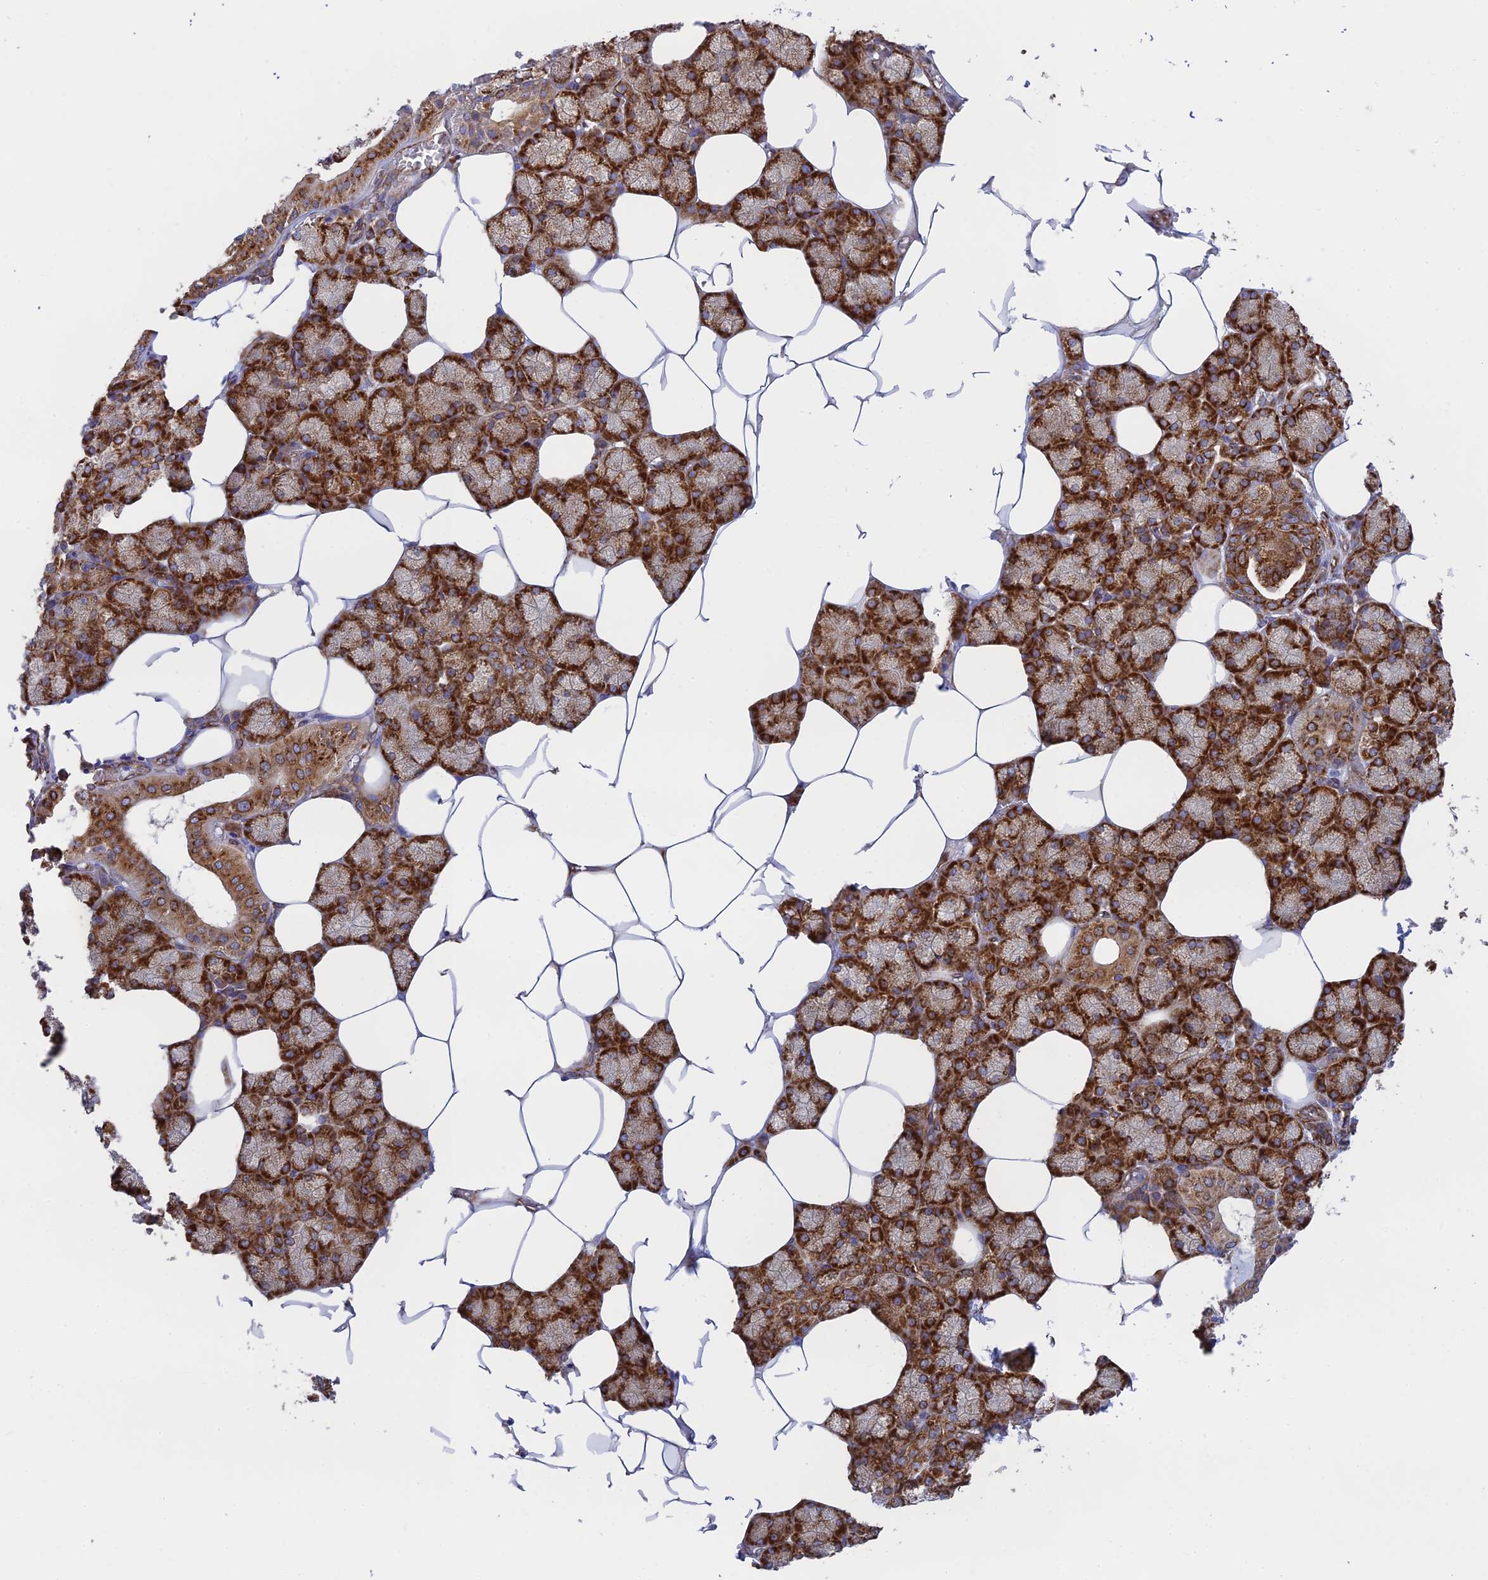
{"staining": {"intensity": "strong", "quantity": ">75%", "location": "cytoplasmic/membranous"}, "tissue": "salivary gland", "cell_type": "Glandular cells", "image_type": "normal", "snomed": [{"axis": "morphology", "description": "Normal tissue, NOS"}, {"axis": "topography", "description": "Salivary gland"}], "caption": "Immunohistochemical staining of unremarkable salivary gland demonstrates high levels of strong cytoplasmic/membranous expression in approximately >75% of glandular cells.", "gene": "CCDC69", "patient": {"sex": "male", "age": 62}}